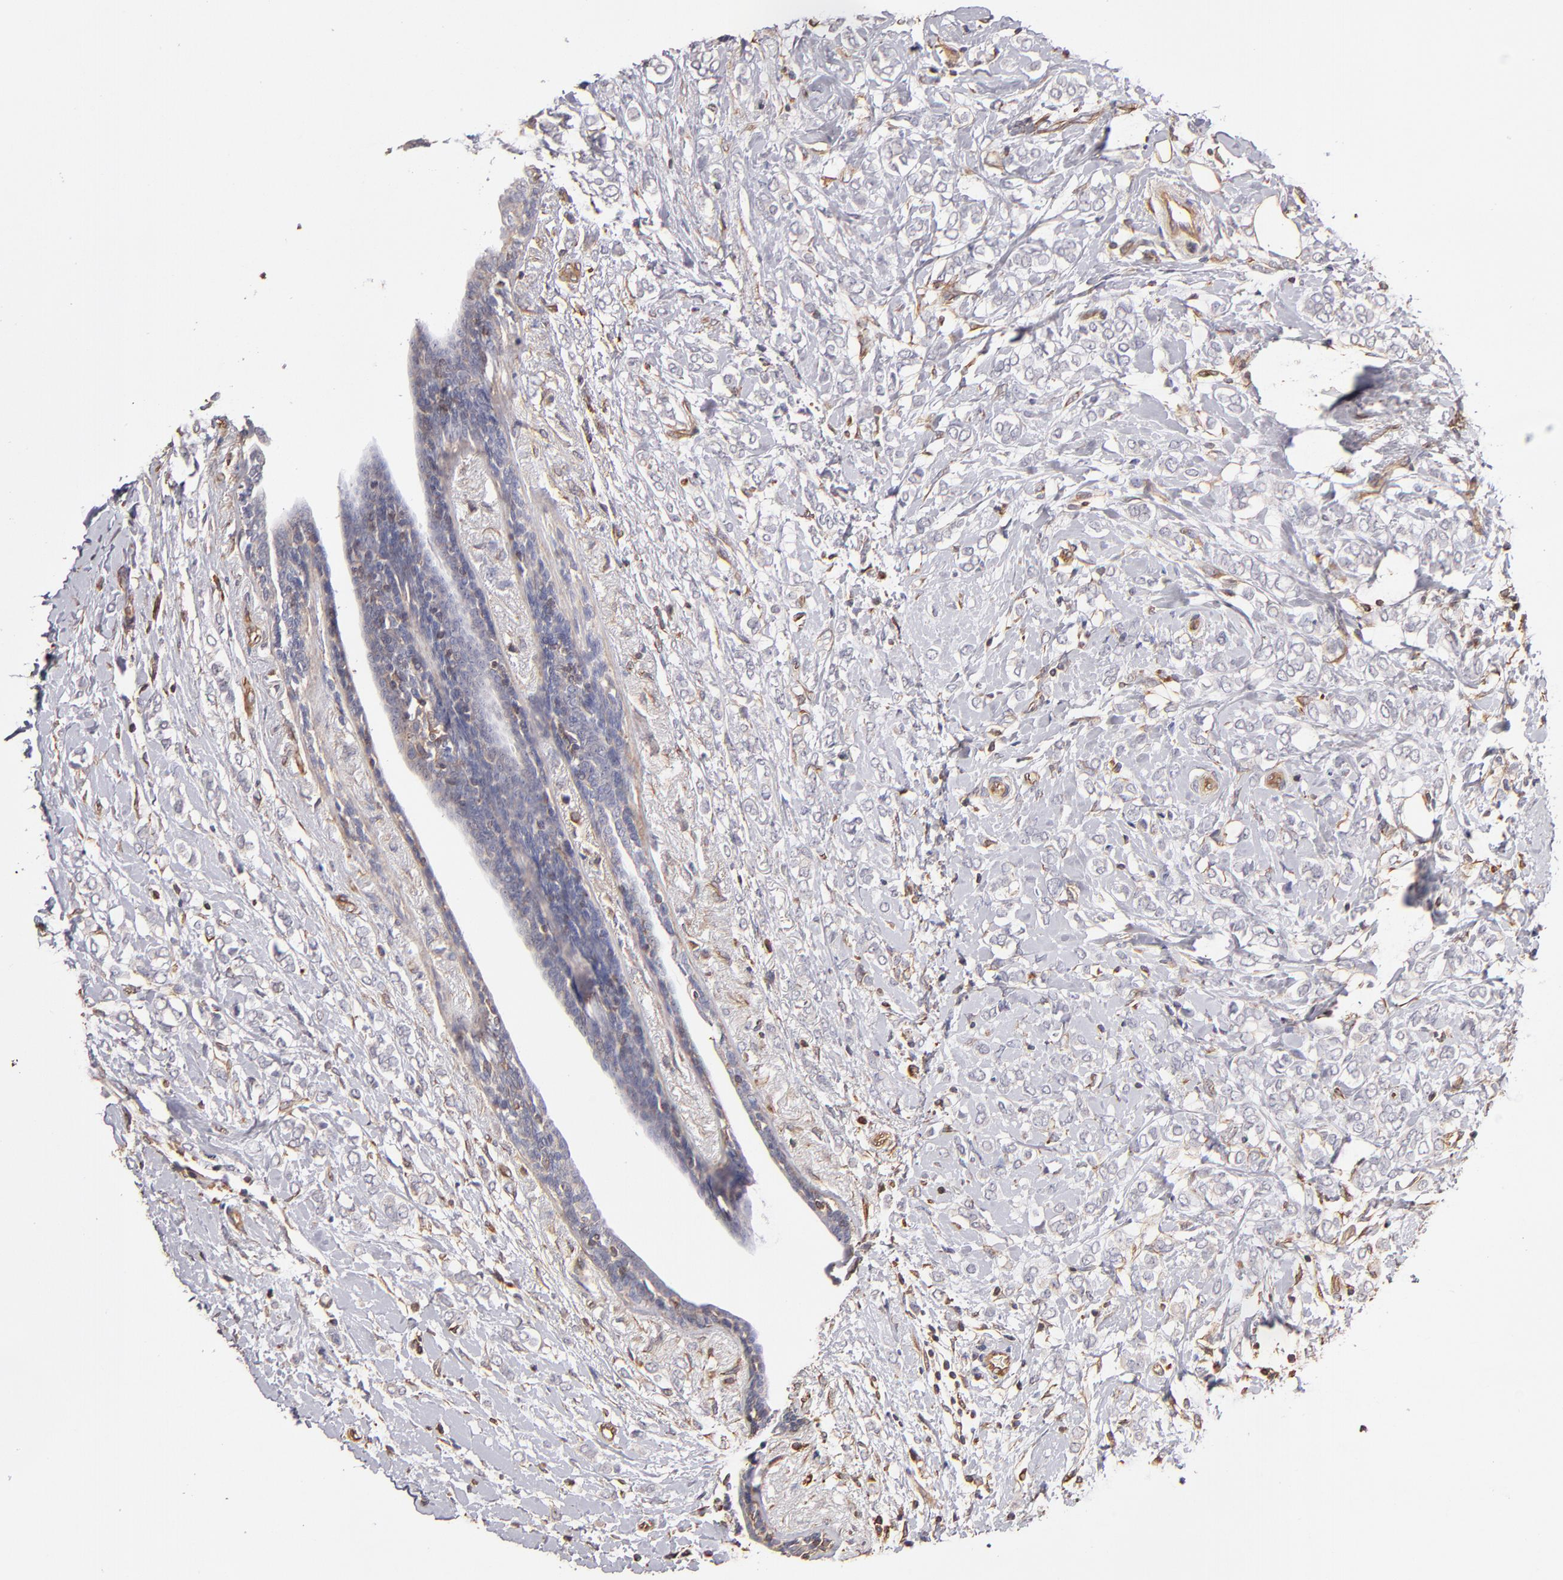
{"staining": {"intensity": "negative", "quantity": "none", "location": "none"}, "tissue": "breast cancer", "cell_type": "Tumor cells", "image_type": "cancer", "snomed": [{"axis": "morphology", "description": "Normal tissue, NOS"}, {"axis": "morphology", "description": "Lobular carcinoma"}, {"axis": "topography", "description": "Breast"}], "caption": "An immunohistochemistry (IHC) histopathology image of lobular carcinoma (breast) is shown. There is no staining in tumor cells of lobular carcinoma (breast). The staining is performed using DAB brown chromogen with nuclei counter-stained in using hematoxylin.", "gene": "ABCC1", "patient": {"sex": "female", "age": 47}}